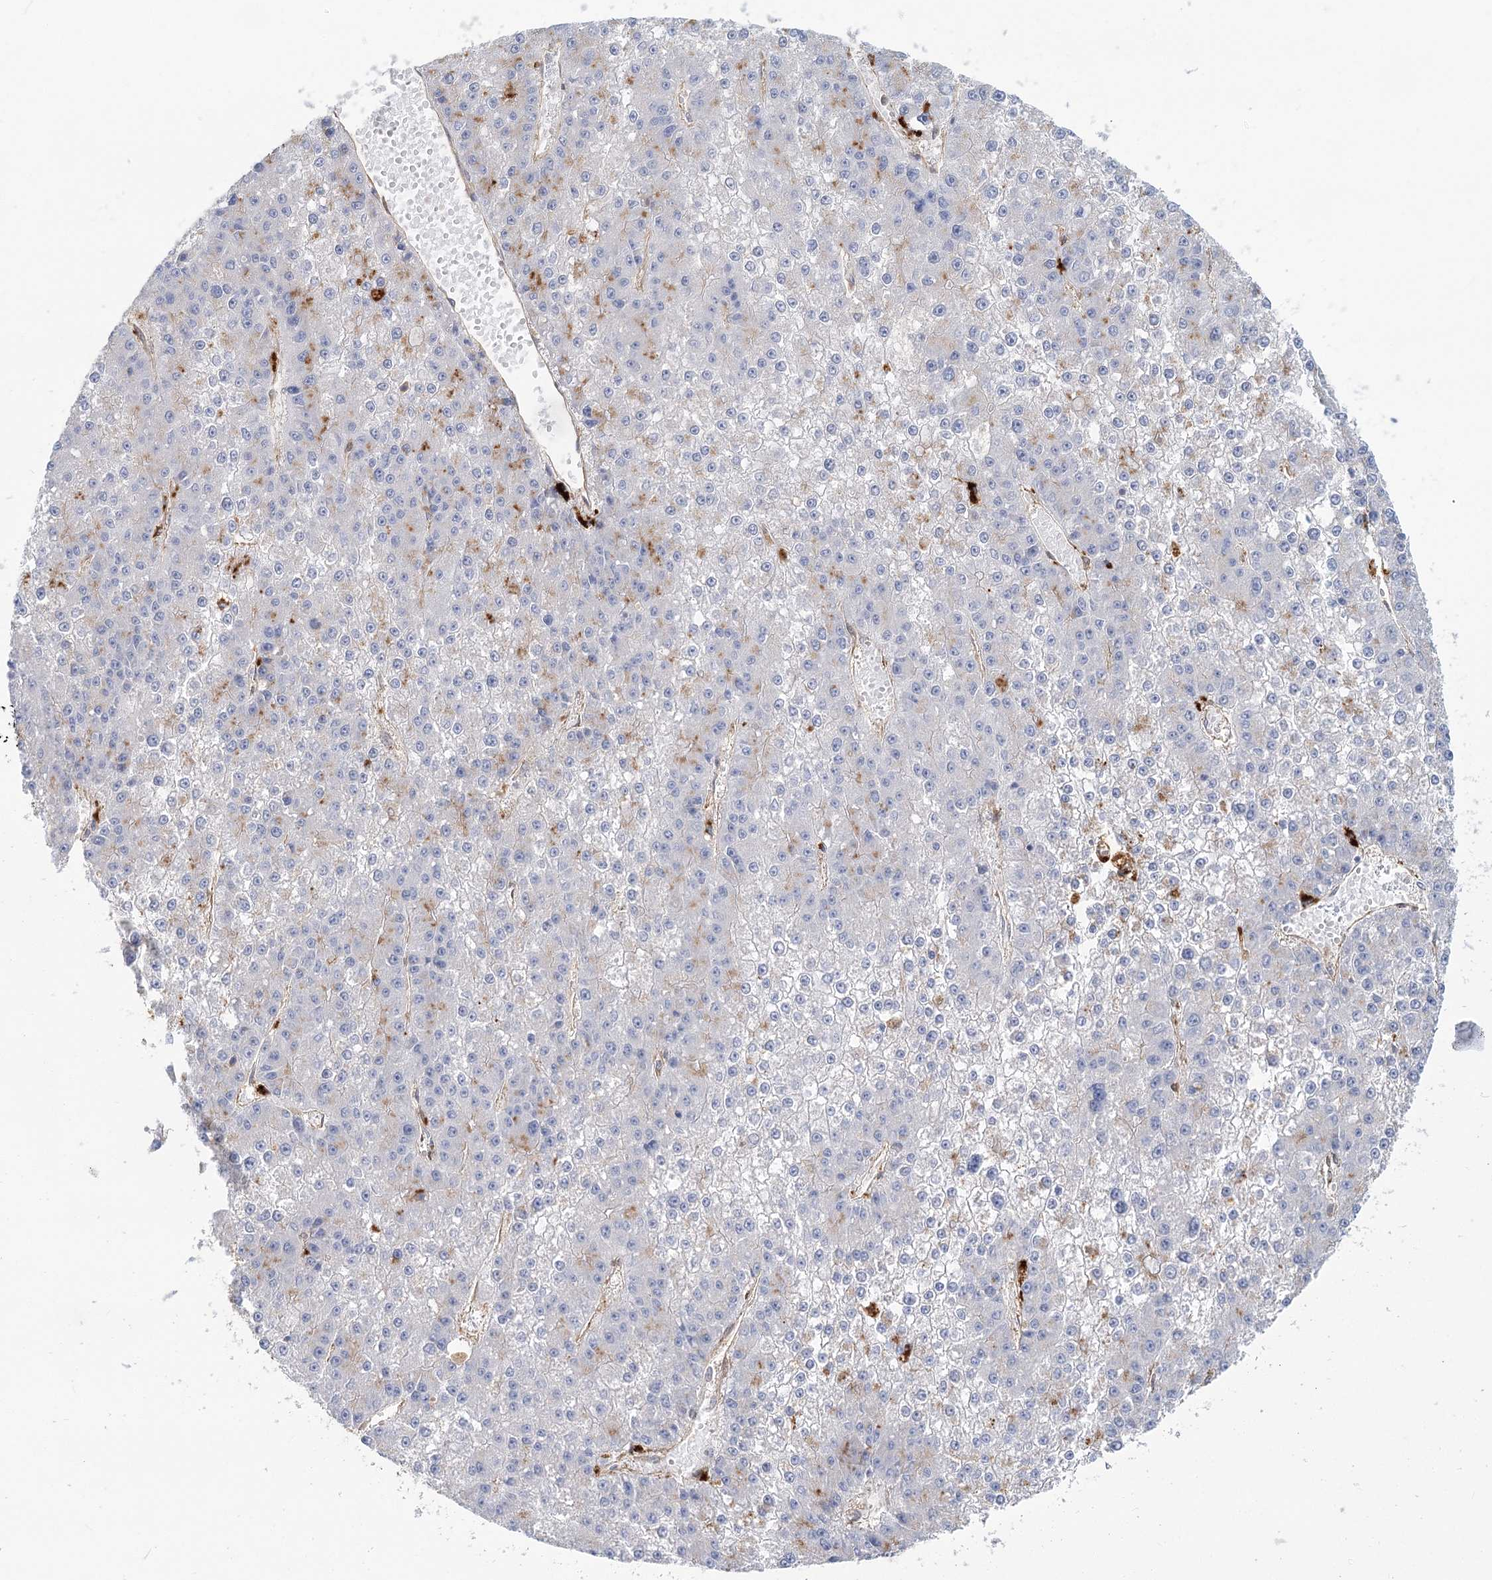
{"staining": {"intensity": "negative", "quantity": "none", "location": "none"}, "tissue": "liver cancer", "cell_type": "Tumor cells", "image_type": "cancer", "snomed": [{"axis": "morphology", "description": "Carcinoma, Hepatocellular, NOS"}, {"axis": "topography", "description": "Liver"}], "caption": "The photomicrograph reveals no staining of tumor cells in hepatocellular carcinoma (liver).", "gene": "GUSB", "patient": {"sex": "female", "age": 73}}